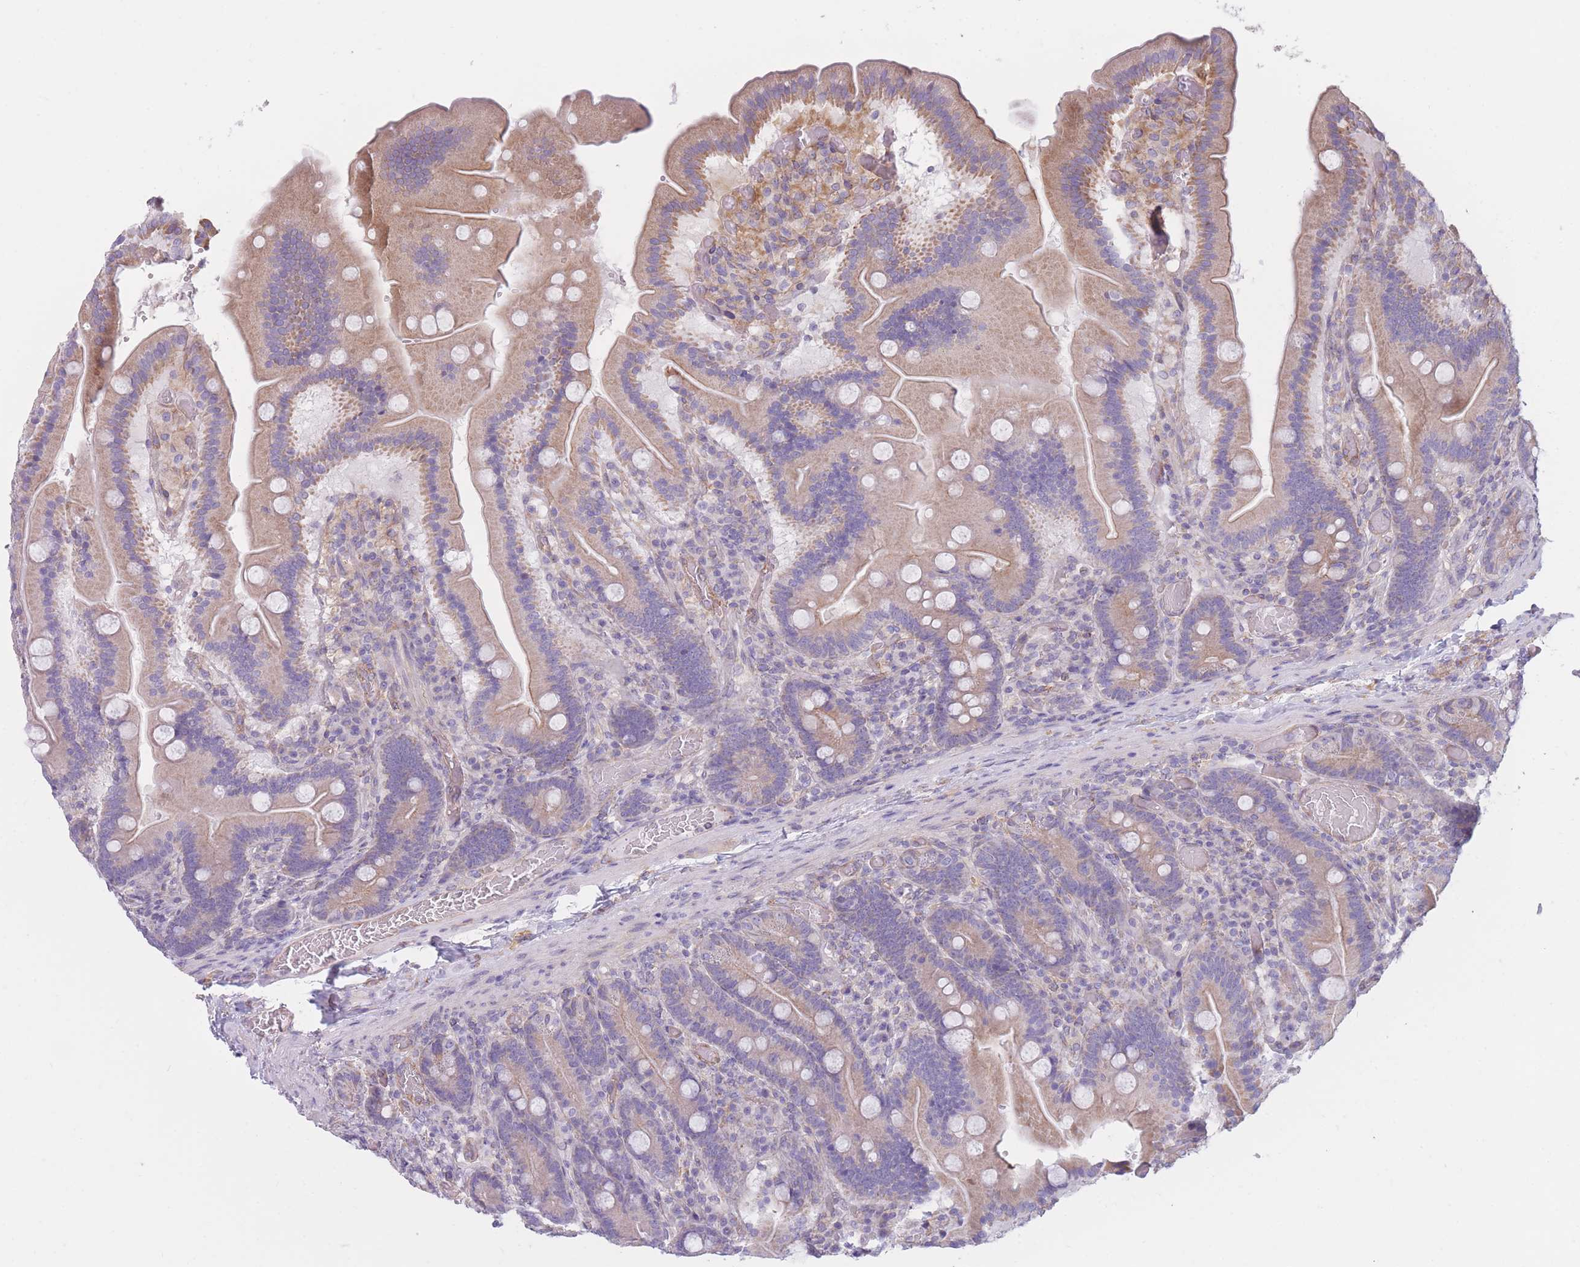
{"staining": {"intensity": "moderate", "quantity": "25%-75%", "location": "cytoplasmic/membranous"}, "tissue": "duodenum", "cell_type": "Glandular cells", "image_type": "normal", "snomed": [{"axis": "morphology", "description": "Normal tissue, NOS"}, {"axis": "topography", "description": "Duodenum"}], "caption": "DAB (3,3'-diaminobenzidine) immunohistochemical staining of normal duodenum exhibits moderate cytoplasmic/membranous protein expression in approximately 25%-75% of glandular cells. Using DAB (3,3'-diaminobenzidine) (brown) and hematoxylin (blue) stains, captured at high magnification using brightfield microscopy.", "gene": "SERPINB3", "patient": {"sex": "female", "age": 62}}